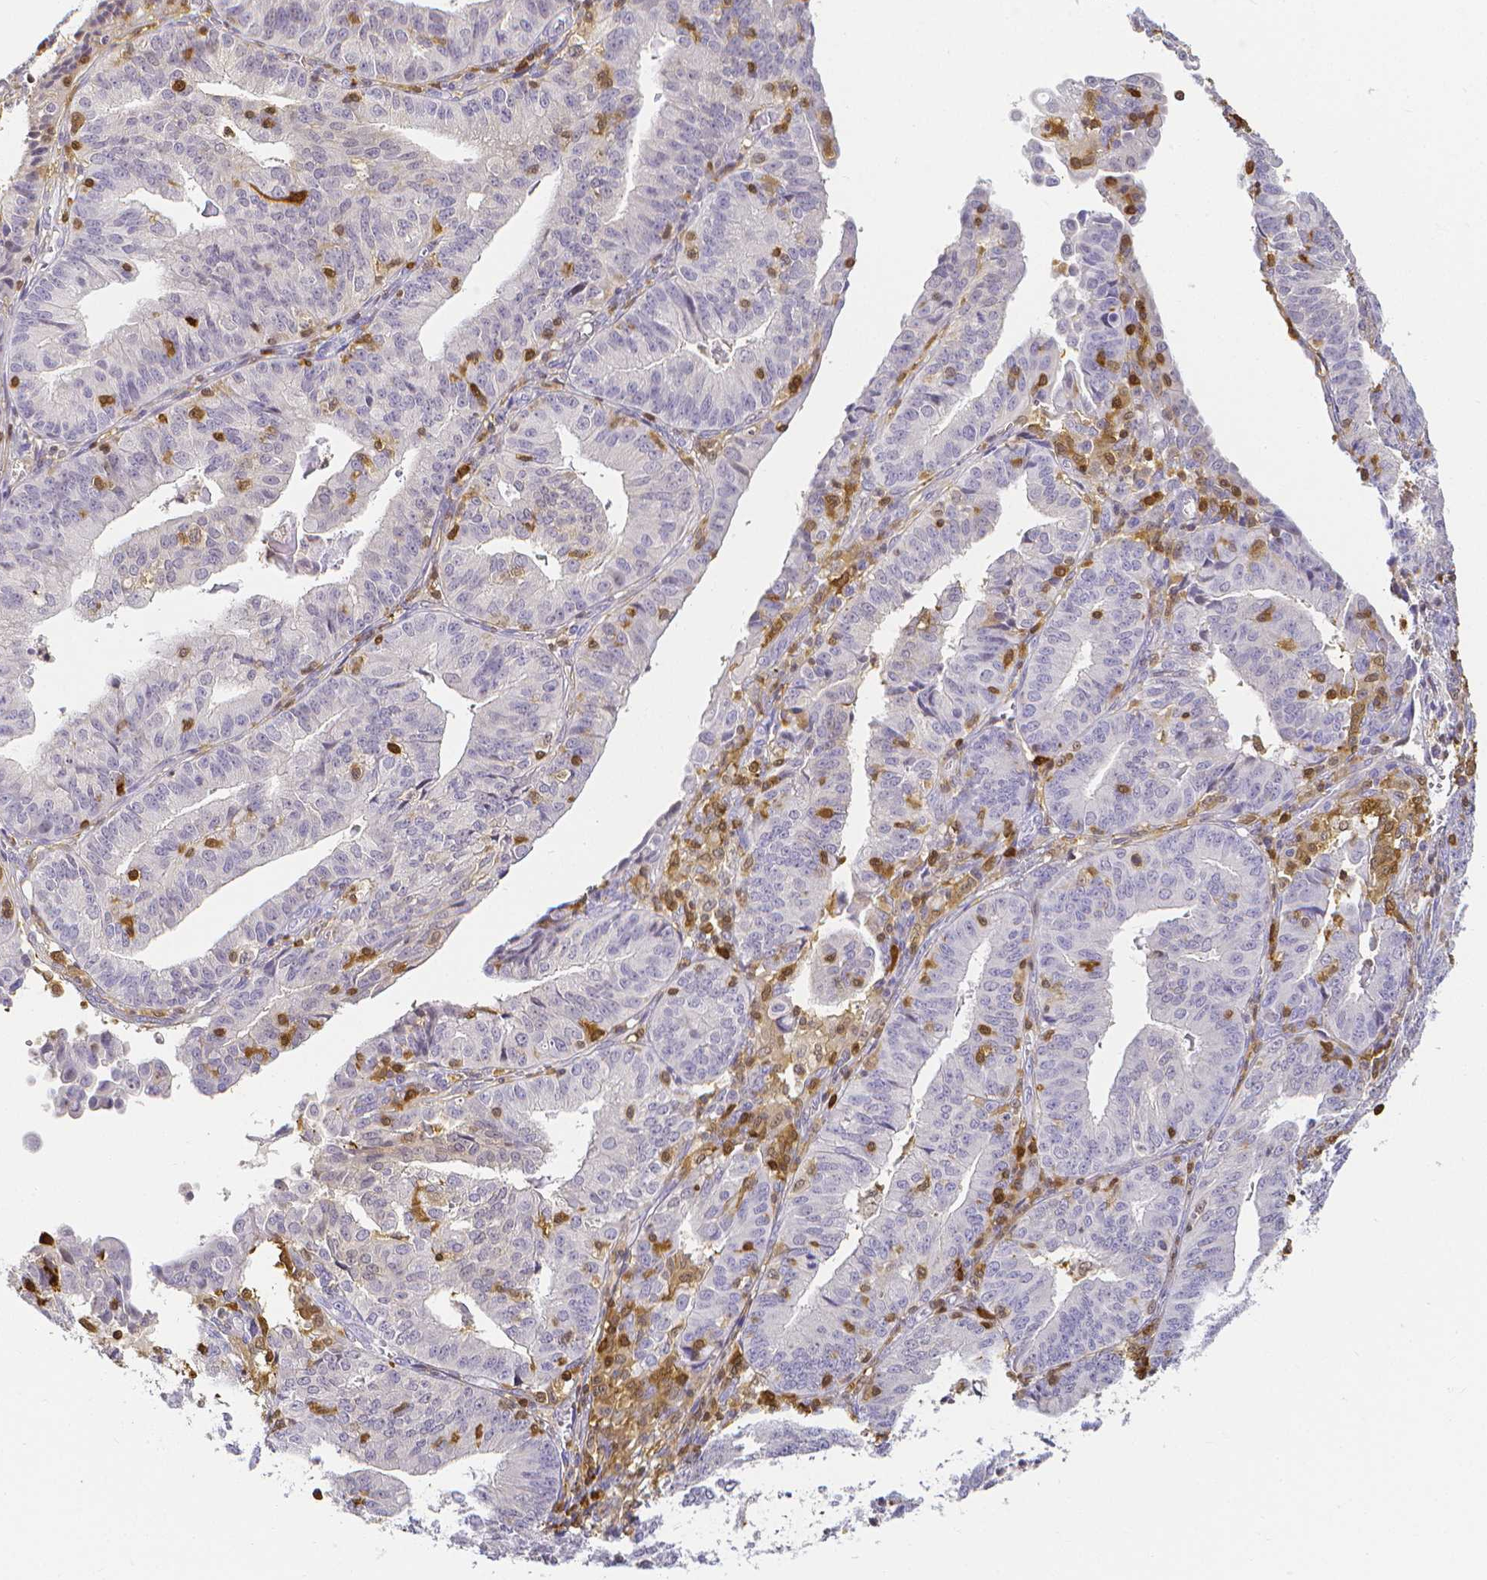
{"staining": {"intensity": "negative", "quantity": "none", "location": "none"}, "tissue": "endometrial cancer", "cell_type": "Tumor cells", "image_type": "cancer", "snomed": [{"axis": "morphology", "description": "Adenocarcinoma, NOS"}, {"axis": "topography", "description": "Endometrium"}], "caption": "Tumor cells show no significant expression in endometrial cancer.", "gene": "COTL1", "patient": {"sex": "female", "age": 56}}